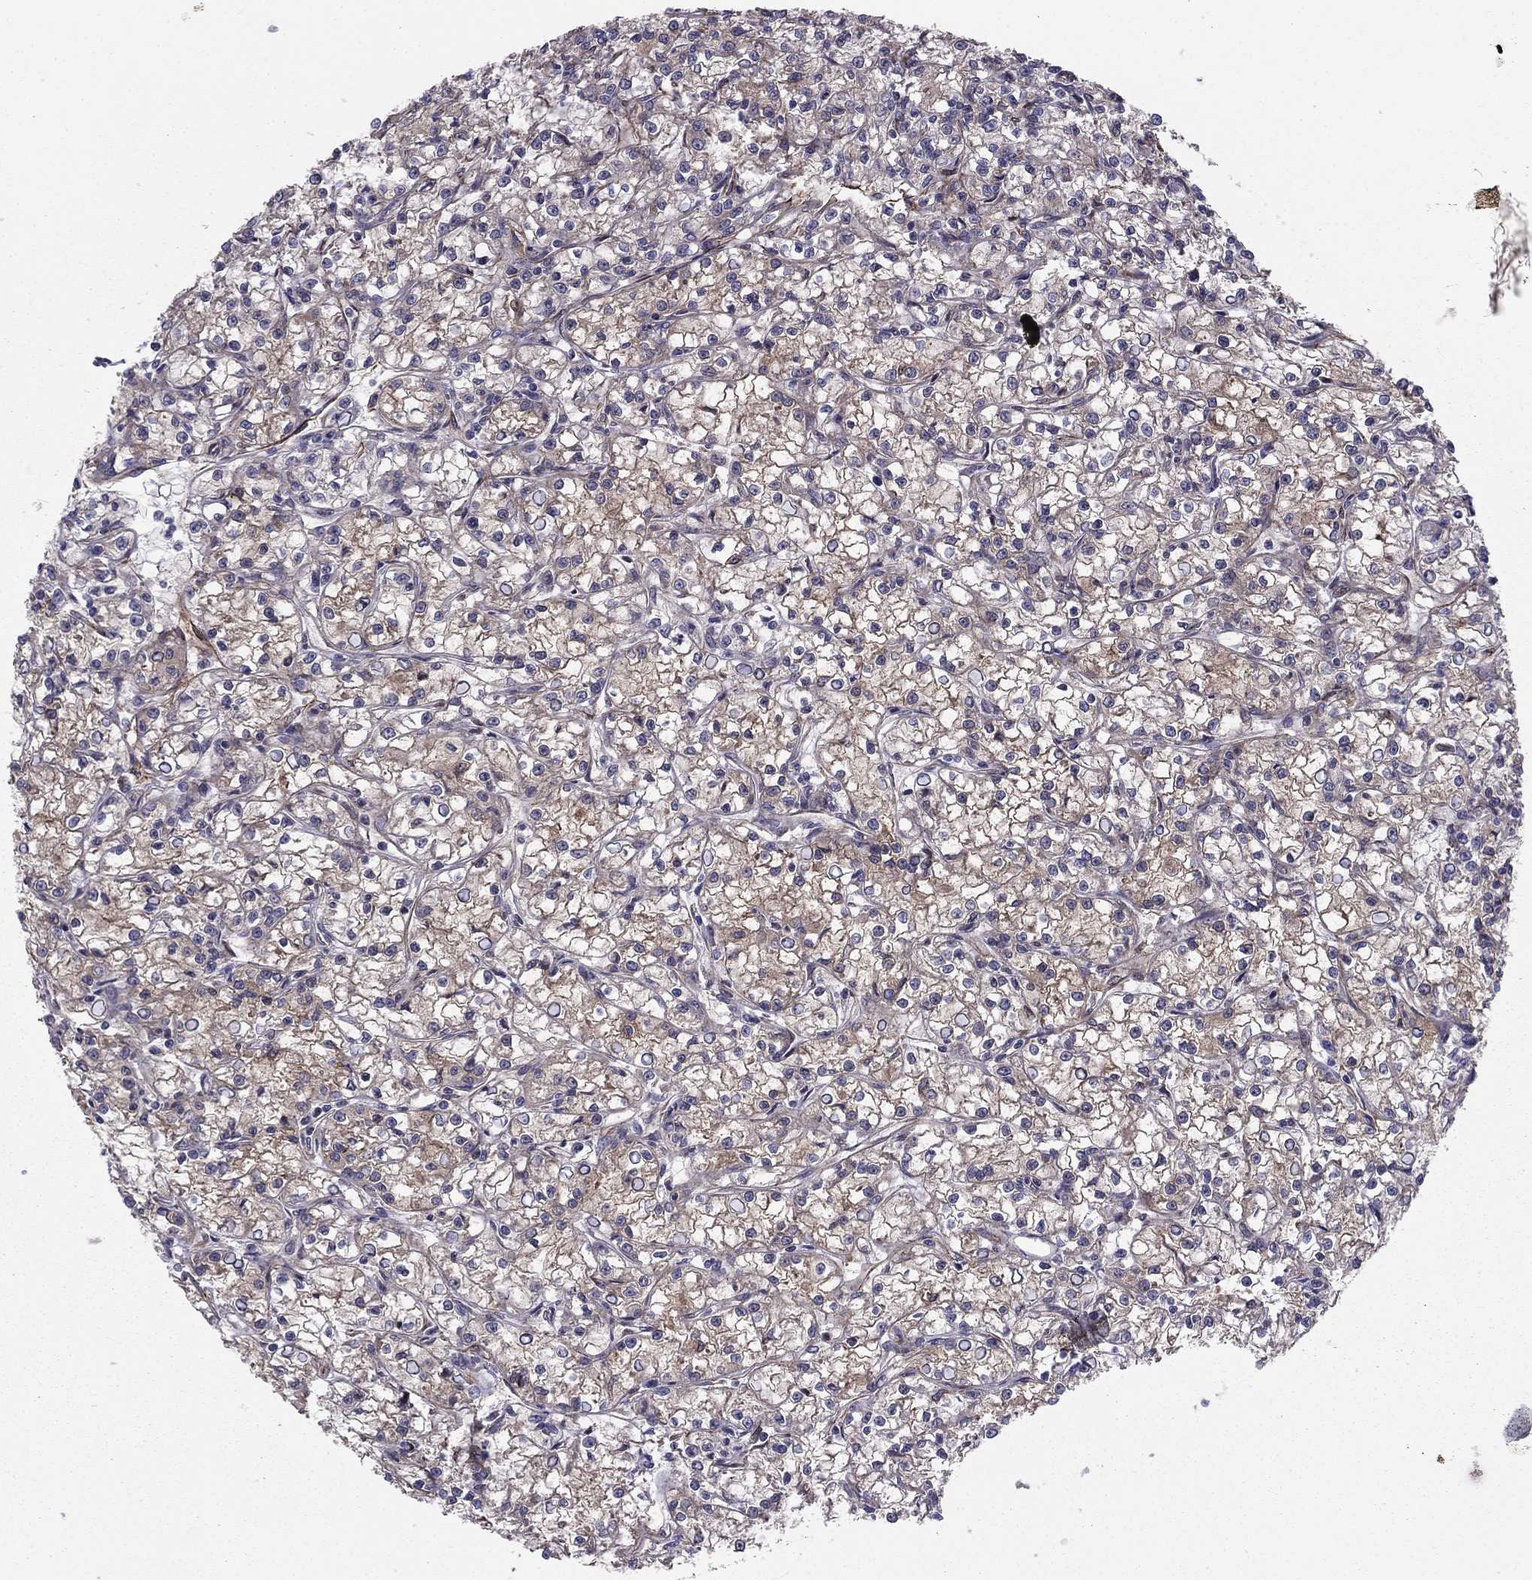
{"staining": {"intensity": "weak", "quantity": "<25%", "location": "cytoplasmic/membranous"}, "tissue": "renal cancer", "cell_type": "Tumor cells", "image_type": "cancer", "snomed": [{"axis": "morphology", "description": "Adenocarcinoma, NOS"}, {"axis": "topography", "description": "Kidney"}], "caption": "Human adenocarcinoma (renal) stained for a protein using IHC displays no expression in tumor cells.", "gene": "SHMT1", "patient": {"sex": "female", "age": 59}}